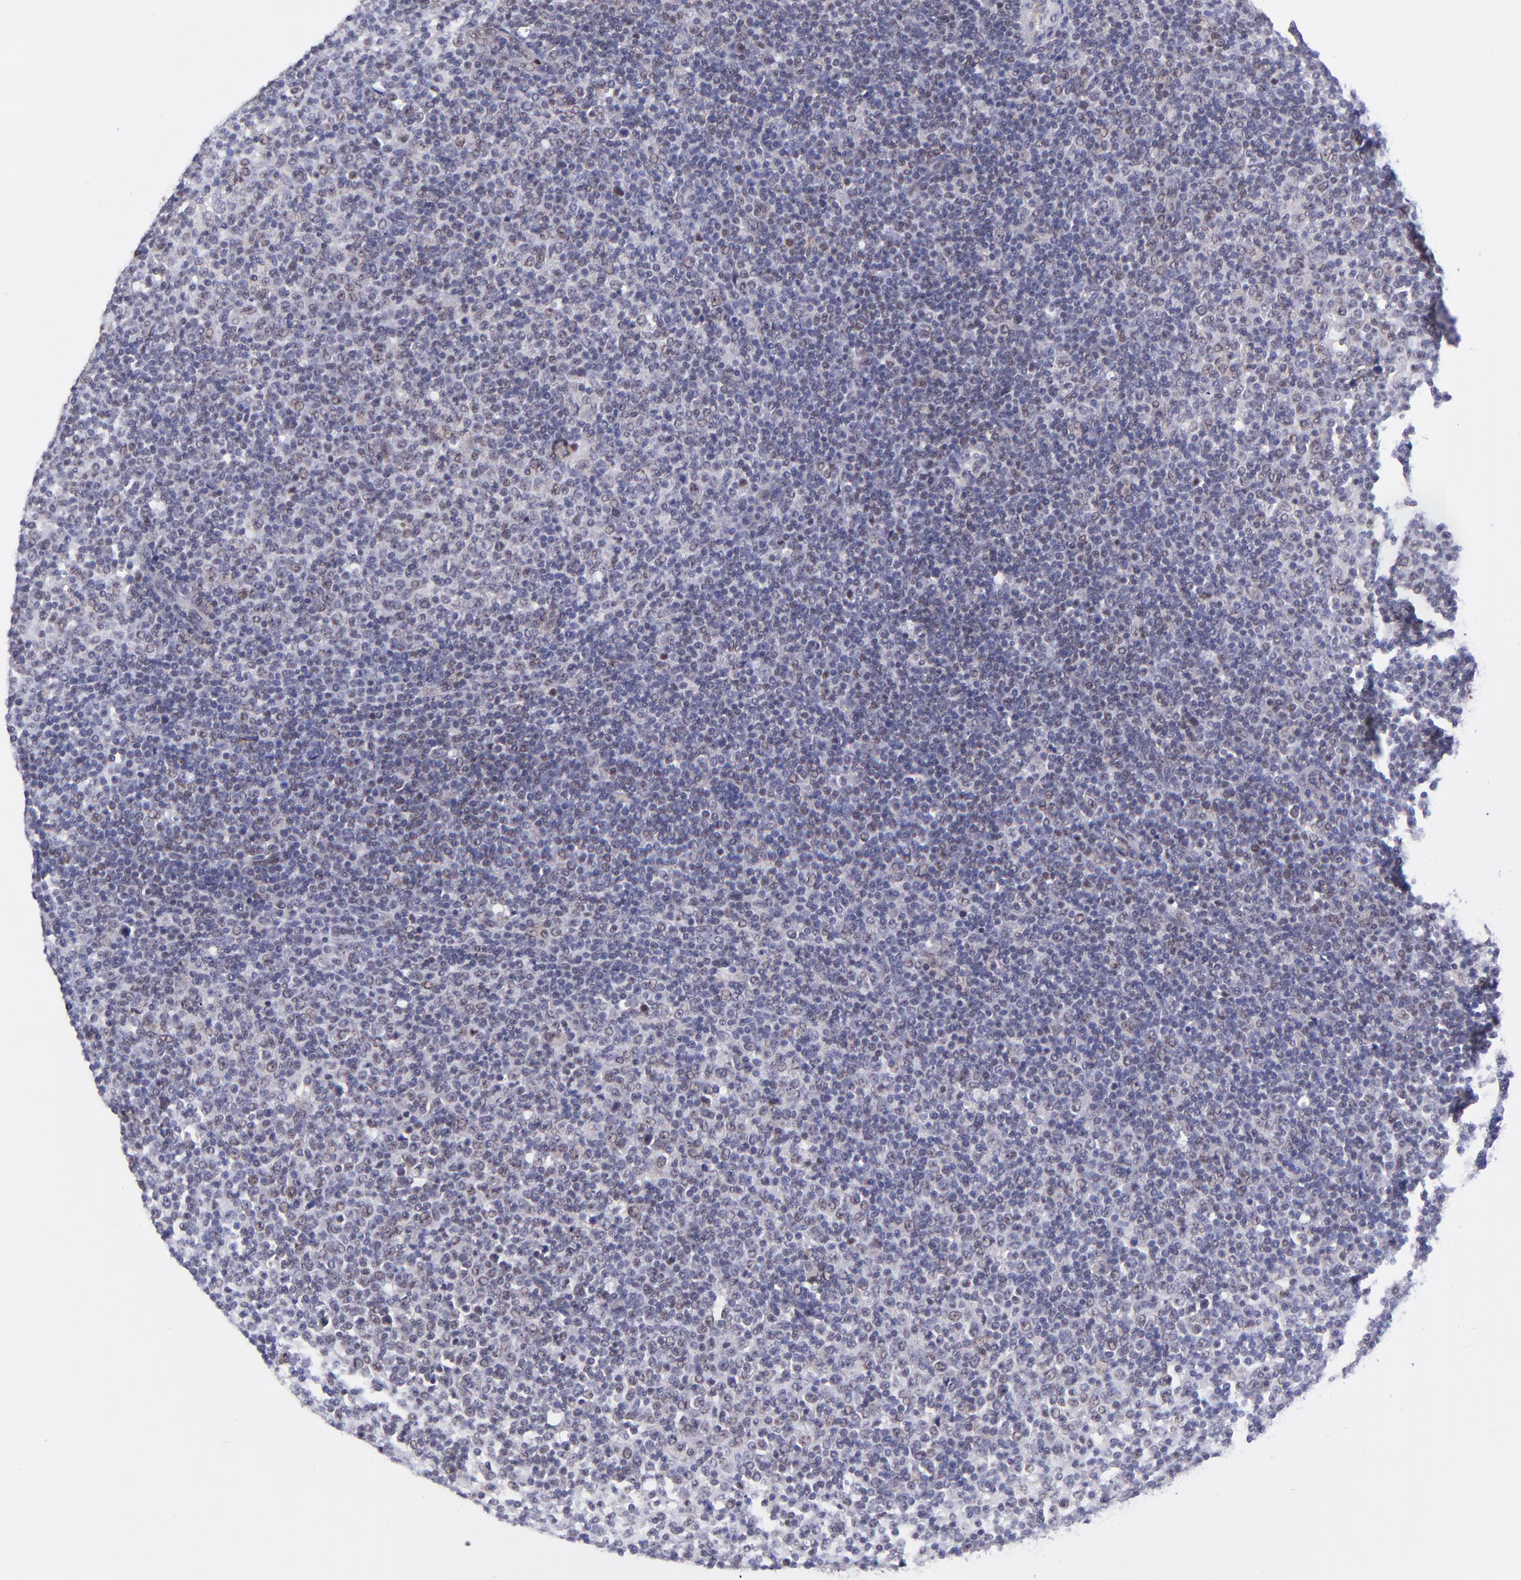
{"staining": {"intensity": "weak", "quantity": "<25%", "location": "nuclear"}, "tissue": "lymphoma", "cell_type": "Tumor cells", "image_type": "cancer", "snomed": [{"axis": "morphology", "description": "Malignant lymphoma, non-Hodgkin's type, Low grade"}, {"axis": "topography", "description": "Lymph node"}], "caption": "Image shows no protein staining in tumor cells of low-grade malignant lymphoma, non-Hodgkin's type tissue. (DAB (3,3'-diaminobenzidine) immunohistochemistry (IHC) visualized using brightfield microscopy, high magnification).", "gene": "SOX6", "patient": {"sex": "male", "age": 70}}